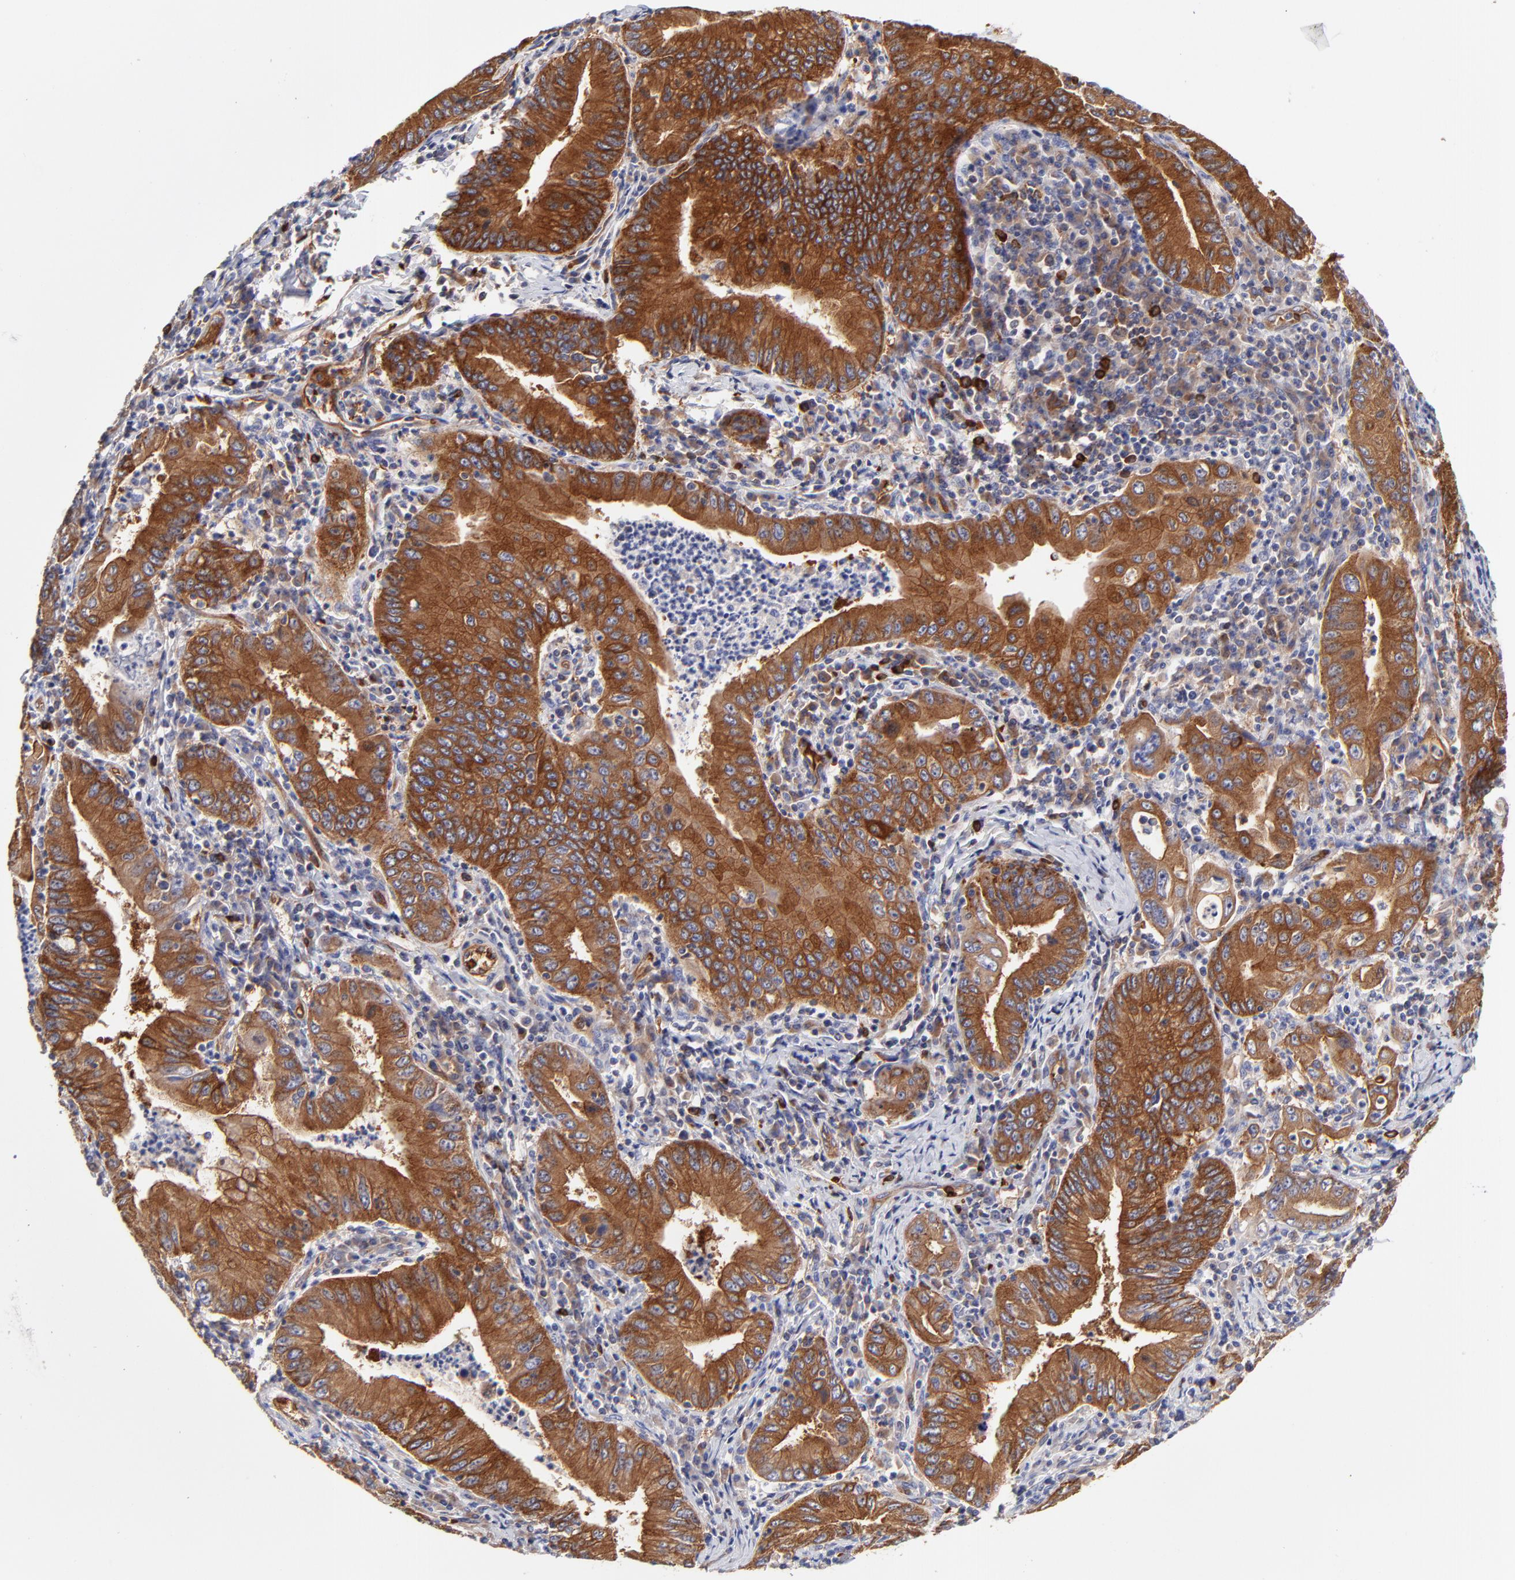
{"staining": {"intensity": "strong", "quantity": ">75%", "location": "cytoplasmic/membranous"}, "tissue": "stomach cancer", "cell_type": "Tumor cells", "image_type": "cancer", "snomed": [{"axis": "morphology", "description": "Normal tissue, NOS"}, {"axis": "morphology", "description": "Adenocarcinoma, NOS"}, {"axis": "topography", "description": "Esophagus"}, {"axis": "topography", "description": "Stomach, upper"}, {"axis": "topography", "description": "Peripheral nerve tissue"}], "caption": "Protein expression analysis of human stomach cancer (adenocarcinoma) reveals strong cytoplasmic/membranous positivity in approximately >75% of tumor cells. (brown staining indicates protein expression, while blue staining denotes nuclei).", "gene": "CD2AP", "patient": {"sex": "male", "age": 62}}